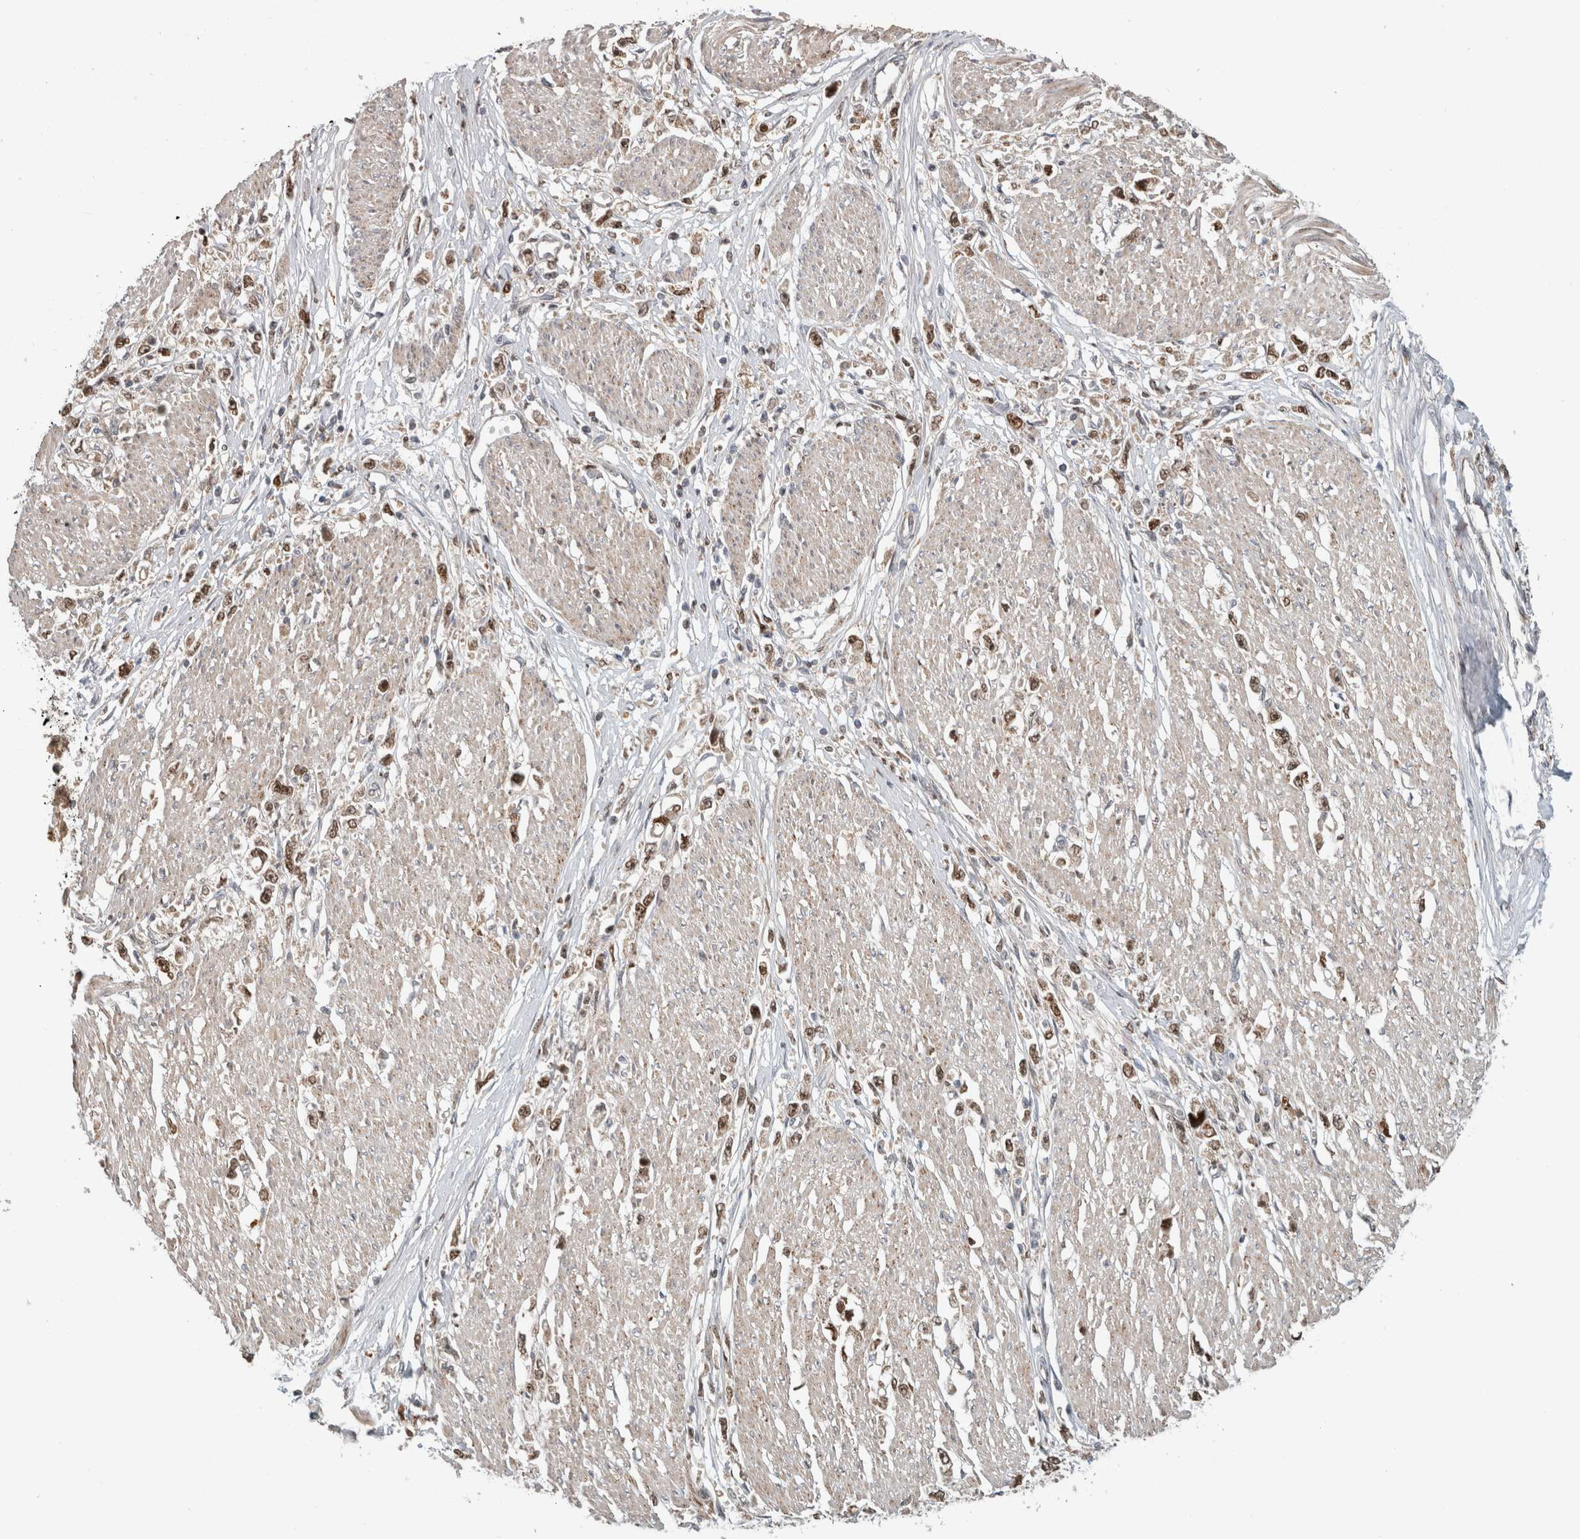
{"staining": {"intensity": "moderate", "quantity": "25%-75%", "location": "nuclear"}, "tissue": "stomach cancer", "cell_type": "Tumor cells", "image_type": "cancer", "snomed": [{"axis": "morphology", "description": "Adenocarcinoma, NOS"}, {"axis": "topography", "description": "Stomach"}], "caption": "A brown stain highlights moderate nuclear expression of a protein in adenocarcinoma (stomach) tumor cells.", "gene": "INSRR", "patient": {"sex": "female", "age": 59}}